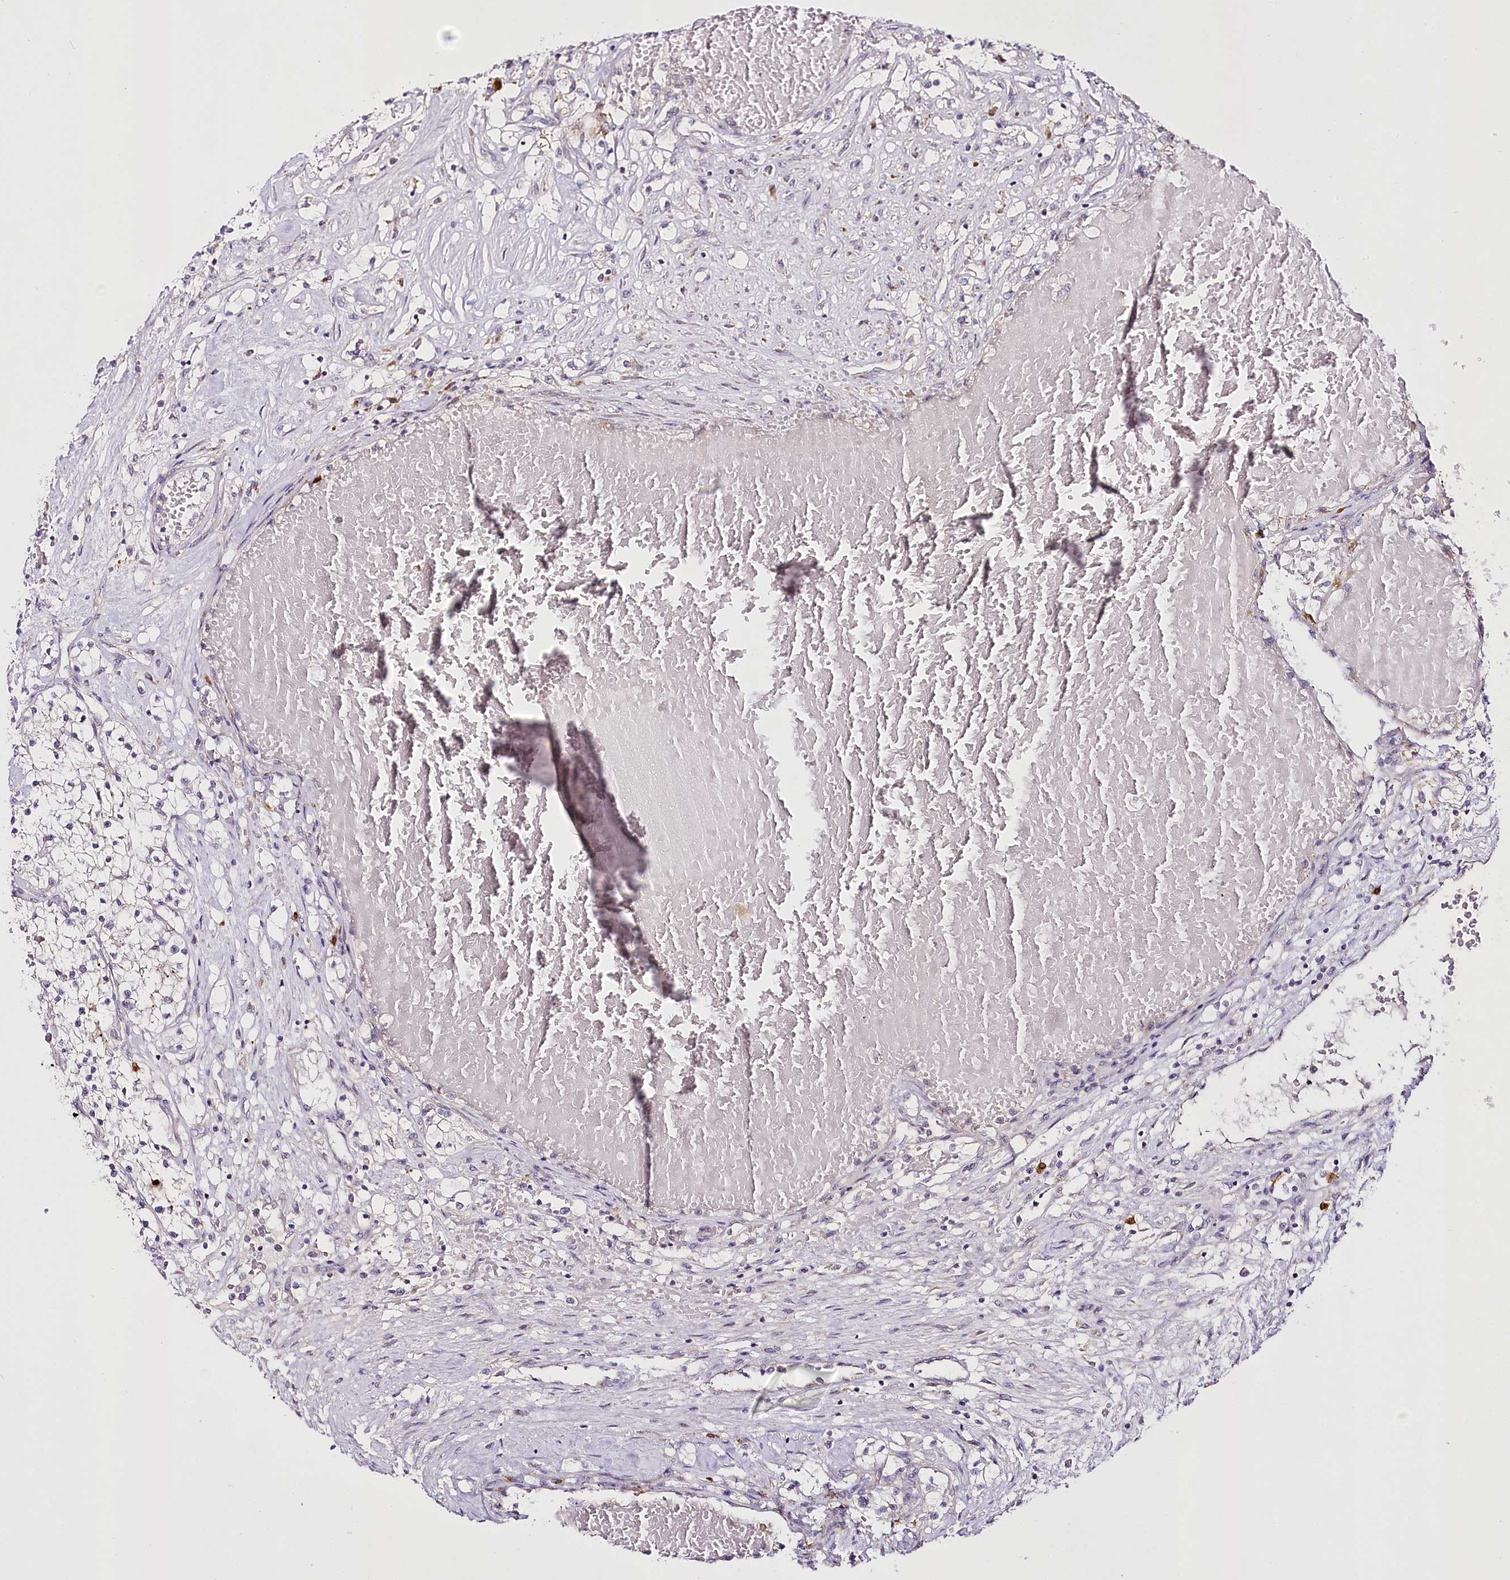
{"staining": {"intensity": "negative", "quantity": "none", "location": "none"}, "tissue": "renal cancer", "cell_type": "Tumor cells", "image_type": "cancer", "snomed": [{"axis": "morphology", "description": "Normal tissue, NOS"}, {"axis": "morphology", "description": "Adenocarcinoma, NOS"}, {"axis": "topography", "description": "Kidney"}], "caption": "Tumor cells are negative for protein expression in human adenocarcinoma (renal).", "gene": "VWA5A", "patient": {"sex": "male", "age": 68}}